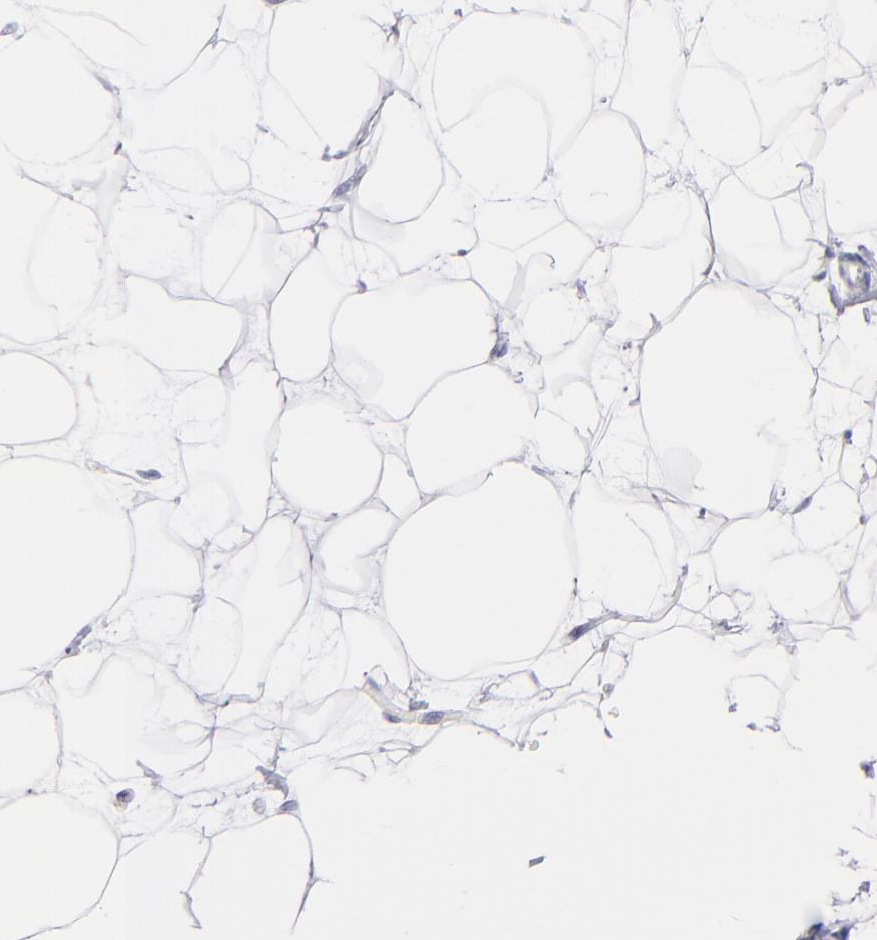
{"staining": {"intensity": "negative", "quantity": "none", "location": "none"}, "tissue": "breast", "cell_type": "Adipocytes", "image_type": "normal", "snomed": [{"axis": "morphology", "description": "Normal tissue, NOS"}, {"axis": "topography", "description": "Breast"}], "caption": "An image of breast stained for a protein reveals no brown staining in adipocytes.", "gene": "PRF1", "patient": {"sex": "female", "age": 23}}